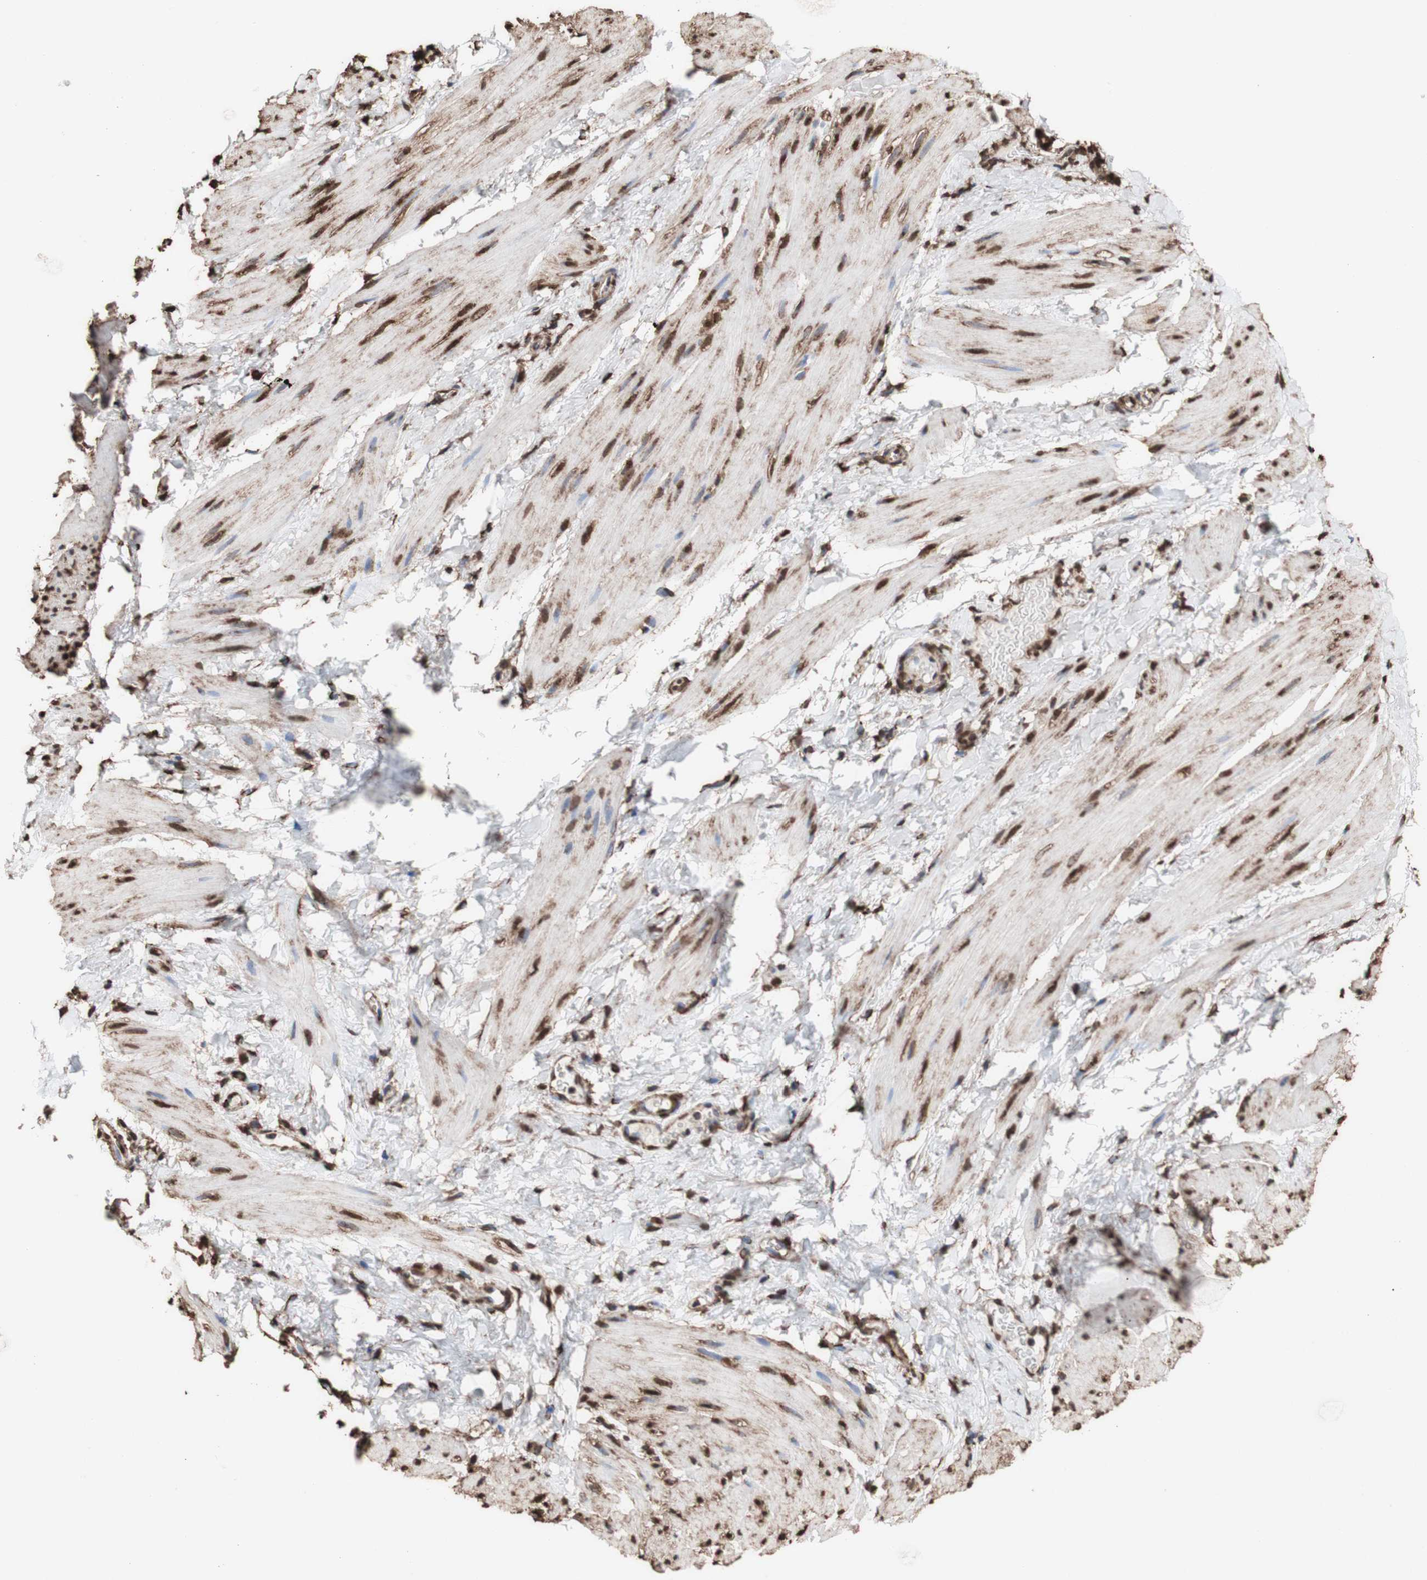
{"staining": {"intensity": "strong", "quantity": ">75%", "location": "cytoplasmic/membranous,nuclear"}, "tissue": "smooth muscle", "cell_type": "Smooth muscle cells", "image_type": "normal", "snomed": [{"axis": "morphology", "description": "Normal tissue, NOS"}, {"axis": "topography", "description": "Smooth muscle"}], "caption": "Smooth muscle cells reveal high levels of strong cytoplasmic/membranous,nuclear staining in approximately >75% of cells in benign smooth muscle.", "gene": "PIDD1", "patient": {"sex": "male", "age": 16}}